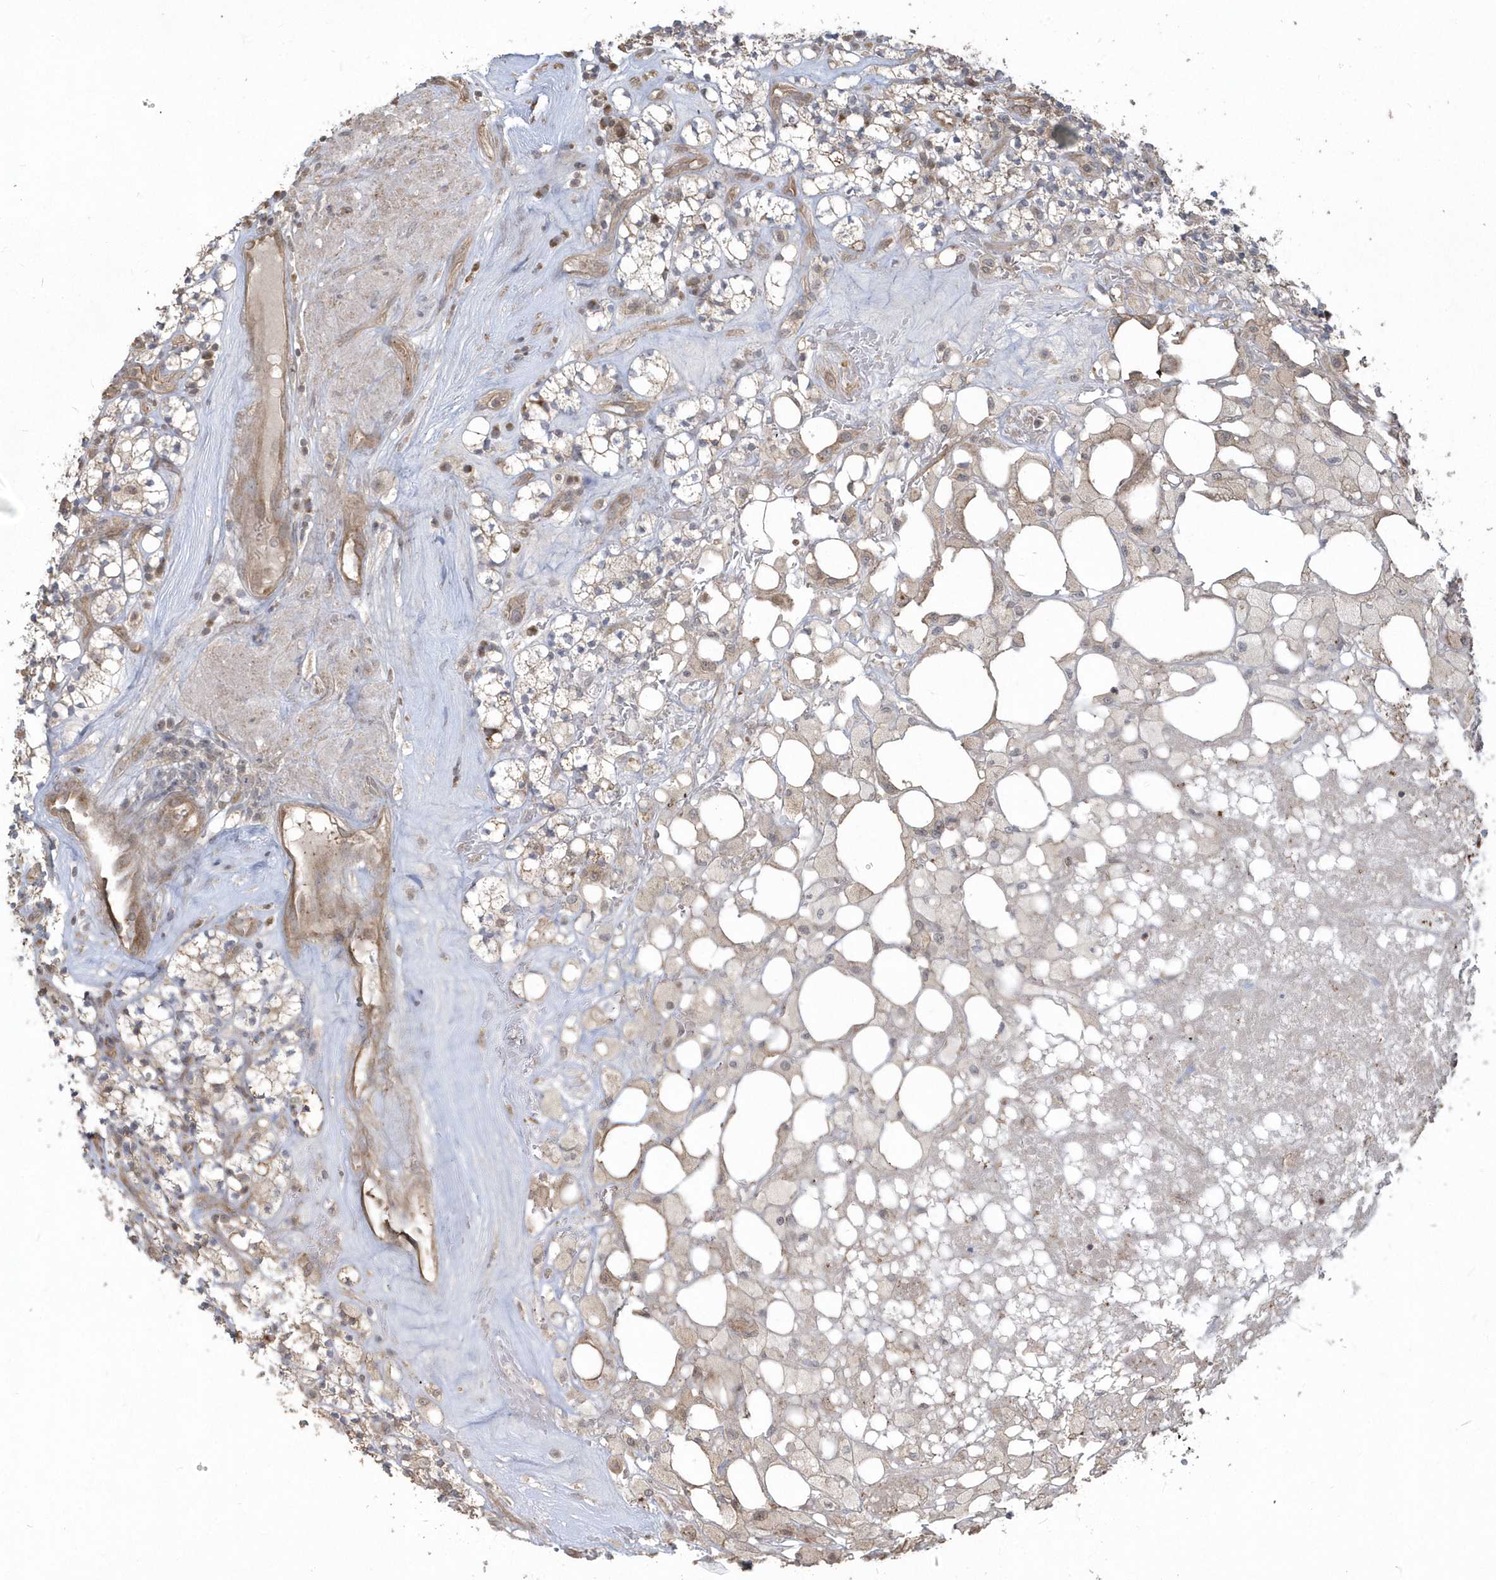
{"staining": {"intensity": "moderate", "quantity": "<25%", "location": "cytoplasmic/membranous"}, "tissue": "renal cancer", "cell_type": "Tumor cells", "image_type": "cancer", "snomed": [{"axis": "morphology", "description": "Adenocarcinoma, NOS"}, {"axis": "topography", "description": "Kidney"}], "caption": "There is low levels of moderate cytoplasmic/membranous expression in tumor cells of renal adenocarcinoma, as demonstrated by immunohistochemical staining (brown color).", "gene": "ARMC8", "patient": {"sex": "male", "age": 77}}